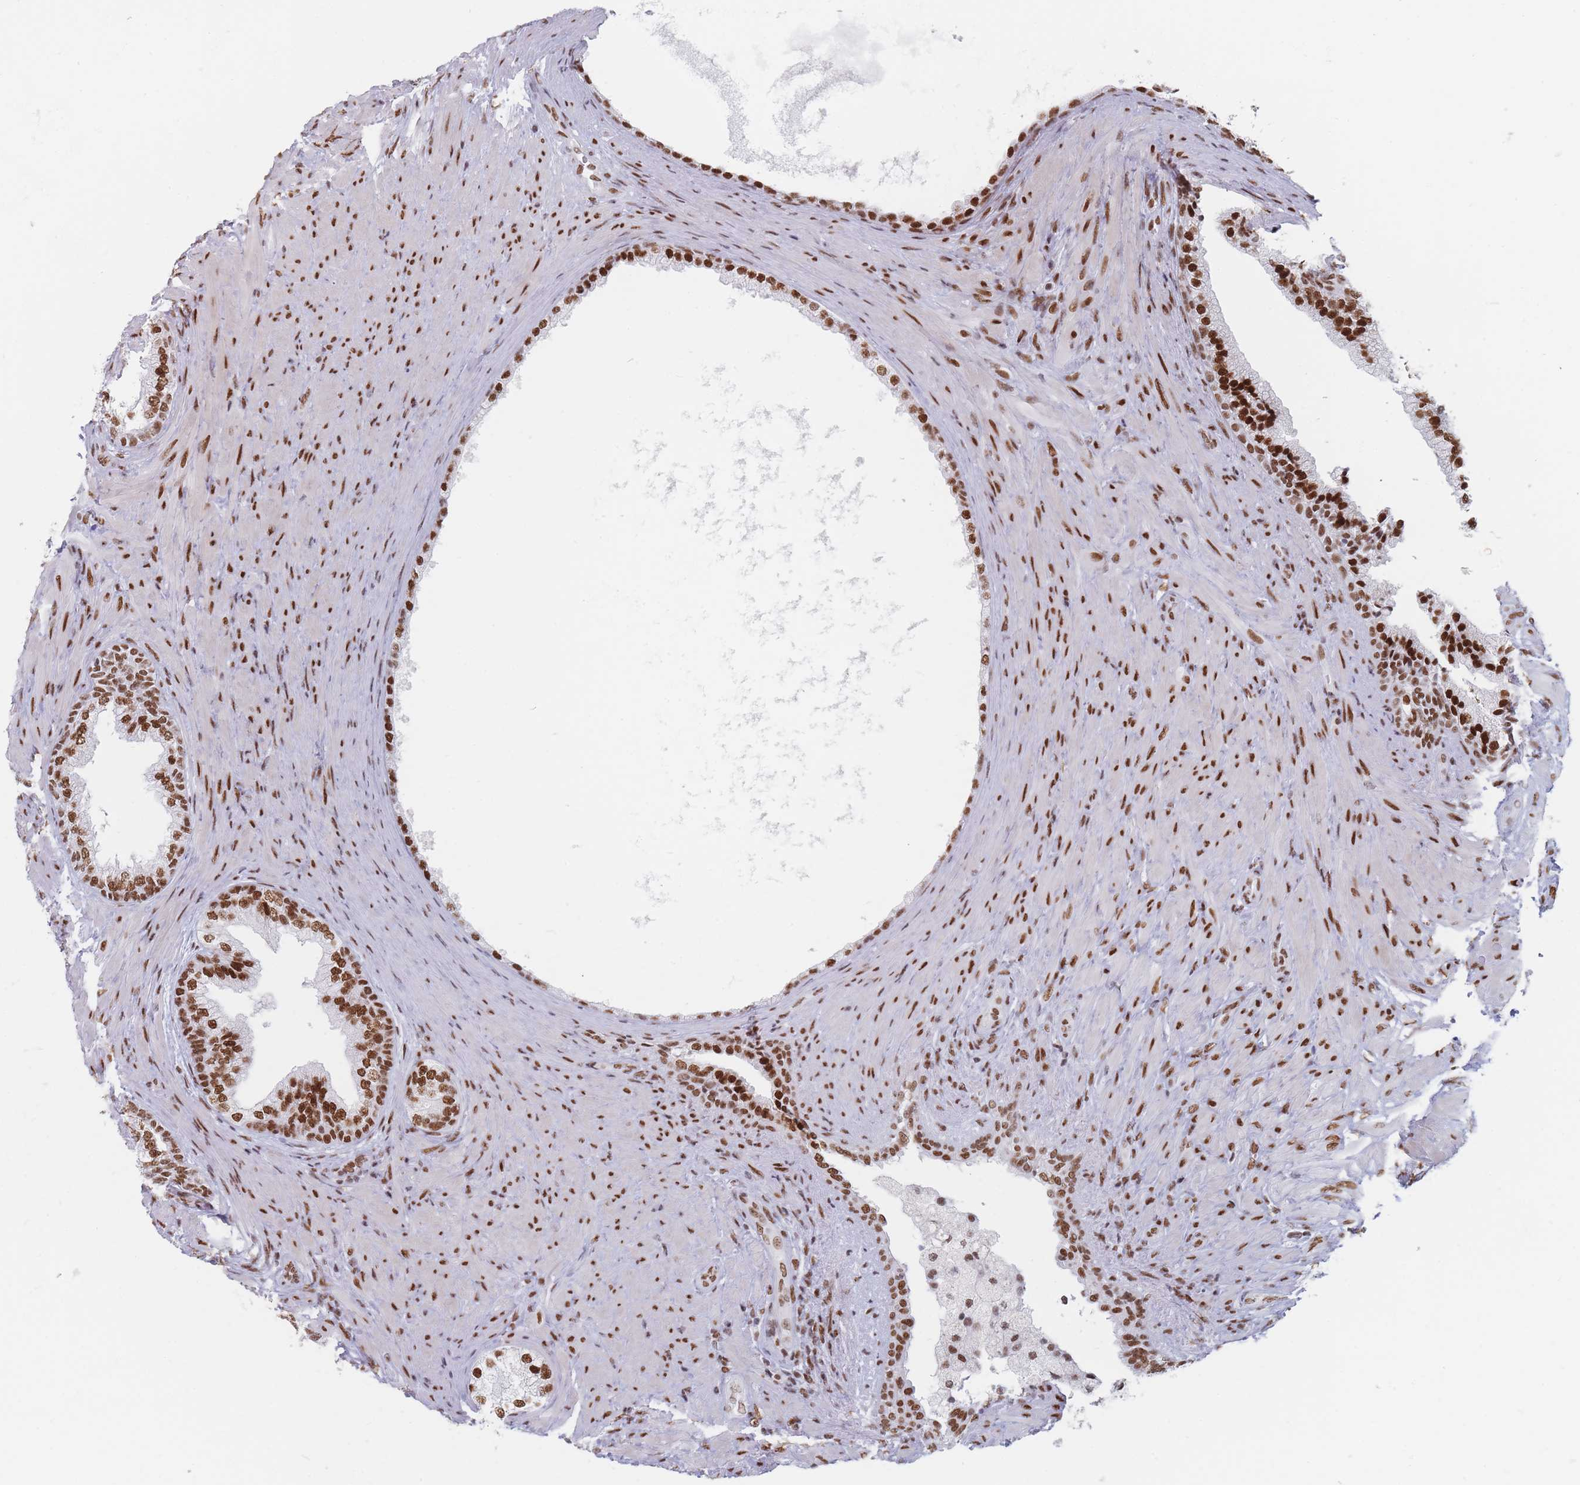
{"staining": {"intensity": "strong", "quantity": ">75%", "location": "nuclear"}, "tissue": "prostate", "cell_type": "Glandular cells", "image_type": "normal", "snomed": [{"axis": "morphology", "description": "Normal tissue, NOS"}, {"axis": "topography", "description": "Prostate"}], "caption": "Glandular cells reveal high levels of strong nuclear positivity in approximately >75% of cells in normal prostate. The staining was performed using DAB, with brown indicating positive protein expression. Nuclei are stained blue with hematoxylin.", "gene": "SAFB2", "patient": {"sex": "male", "age": 76}}